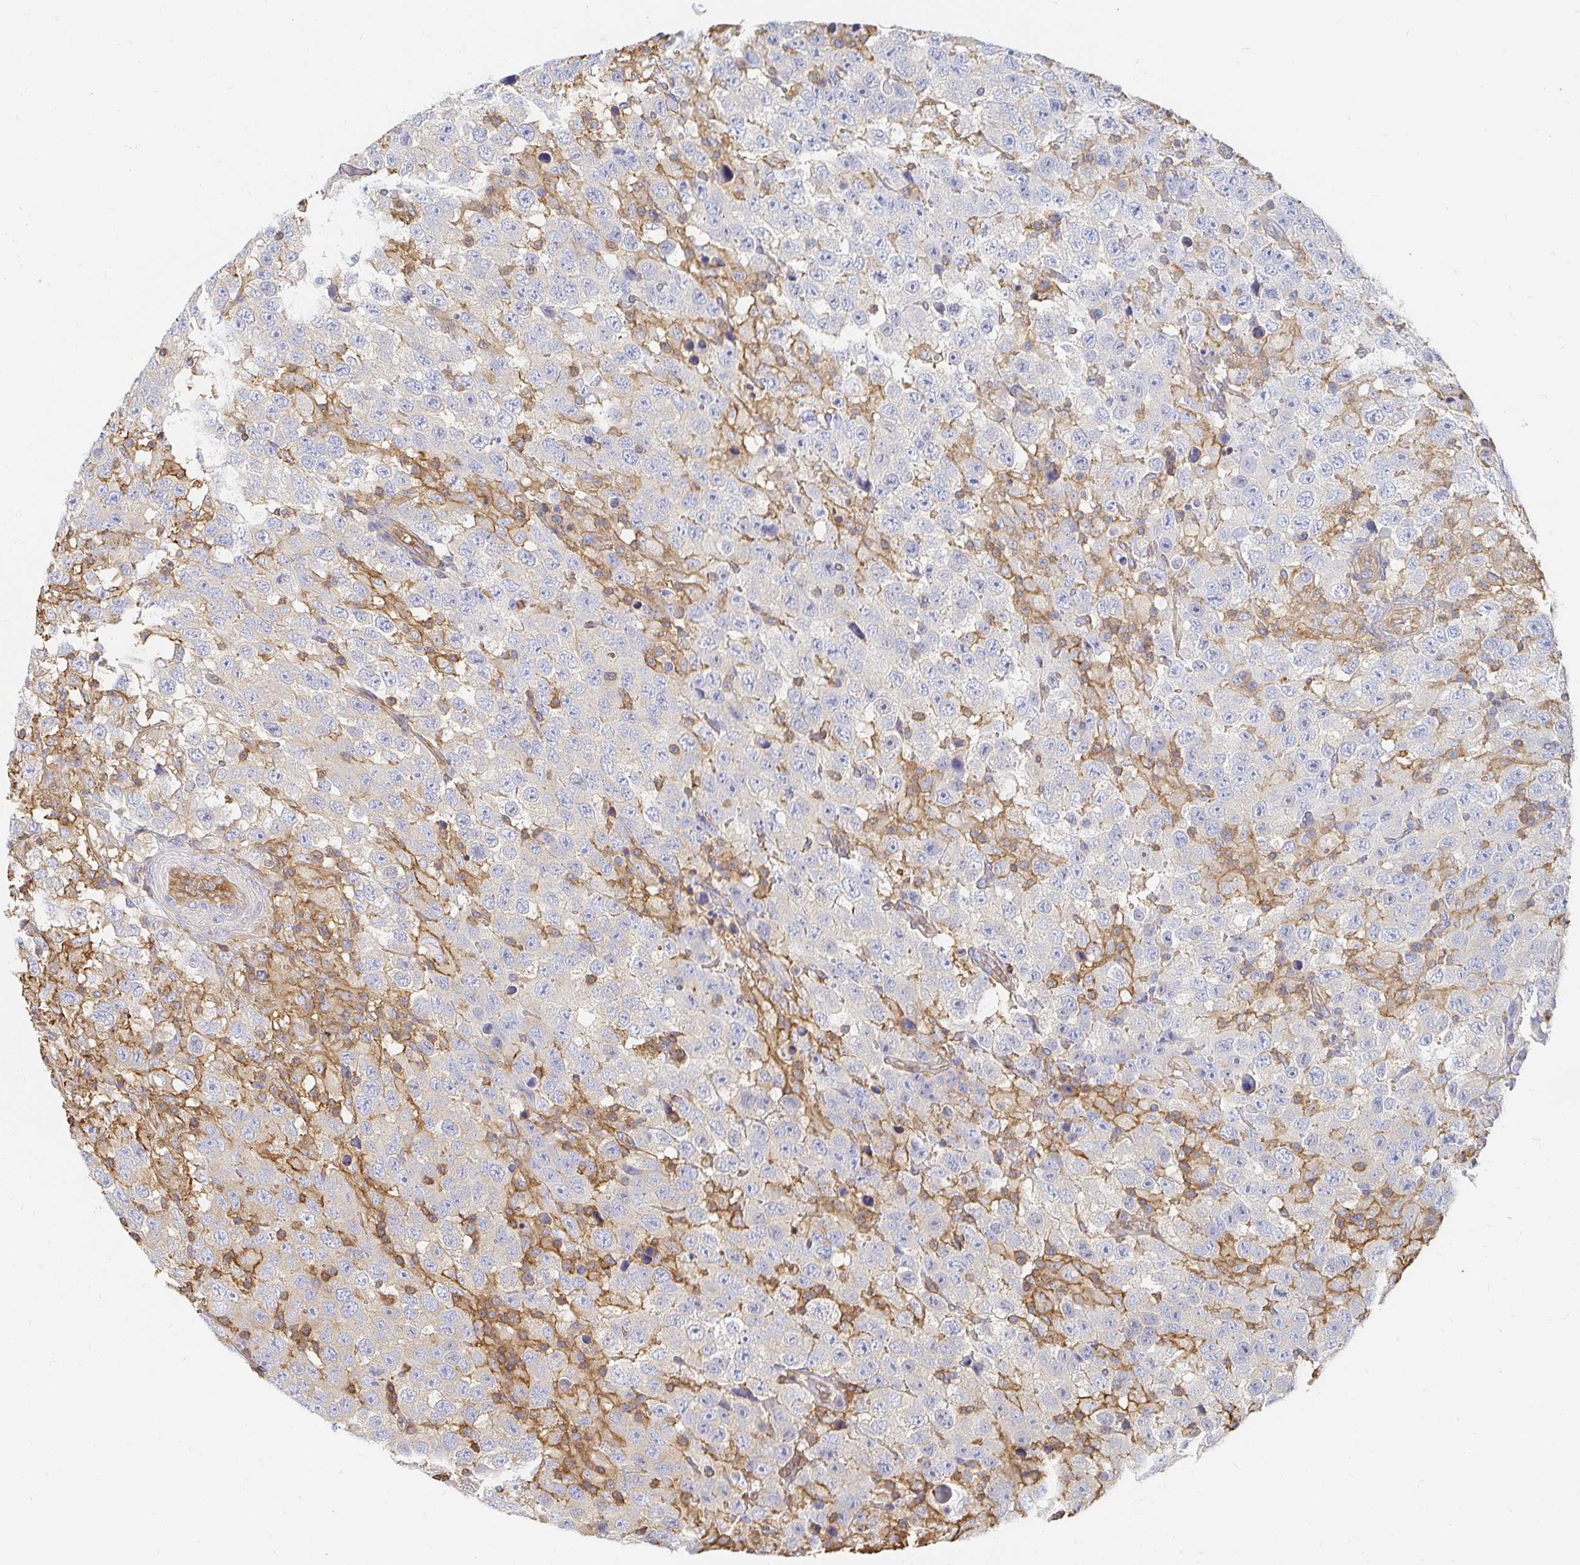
{"staining": {"intensity": "negative", "quantity": "none", "location": "none"}, "tissue": "testis cancer", "cell_type": "Tumor cells", "image_type": "cancer", "snomed": [{"axis": "morphology", "description": "Seminoma, NOS"}, {"axis": "topography", "description": "Testis"}], "caption": "Image shows no protein expression in tumor cells of testis seminoma tissue.", "gene": "TSPAN19", "patient": {"sex": "male", "age": 41}}